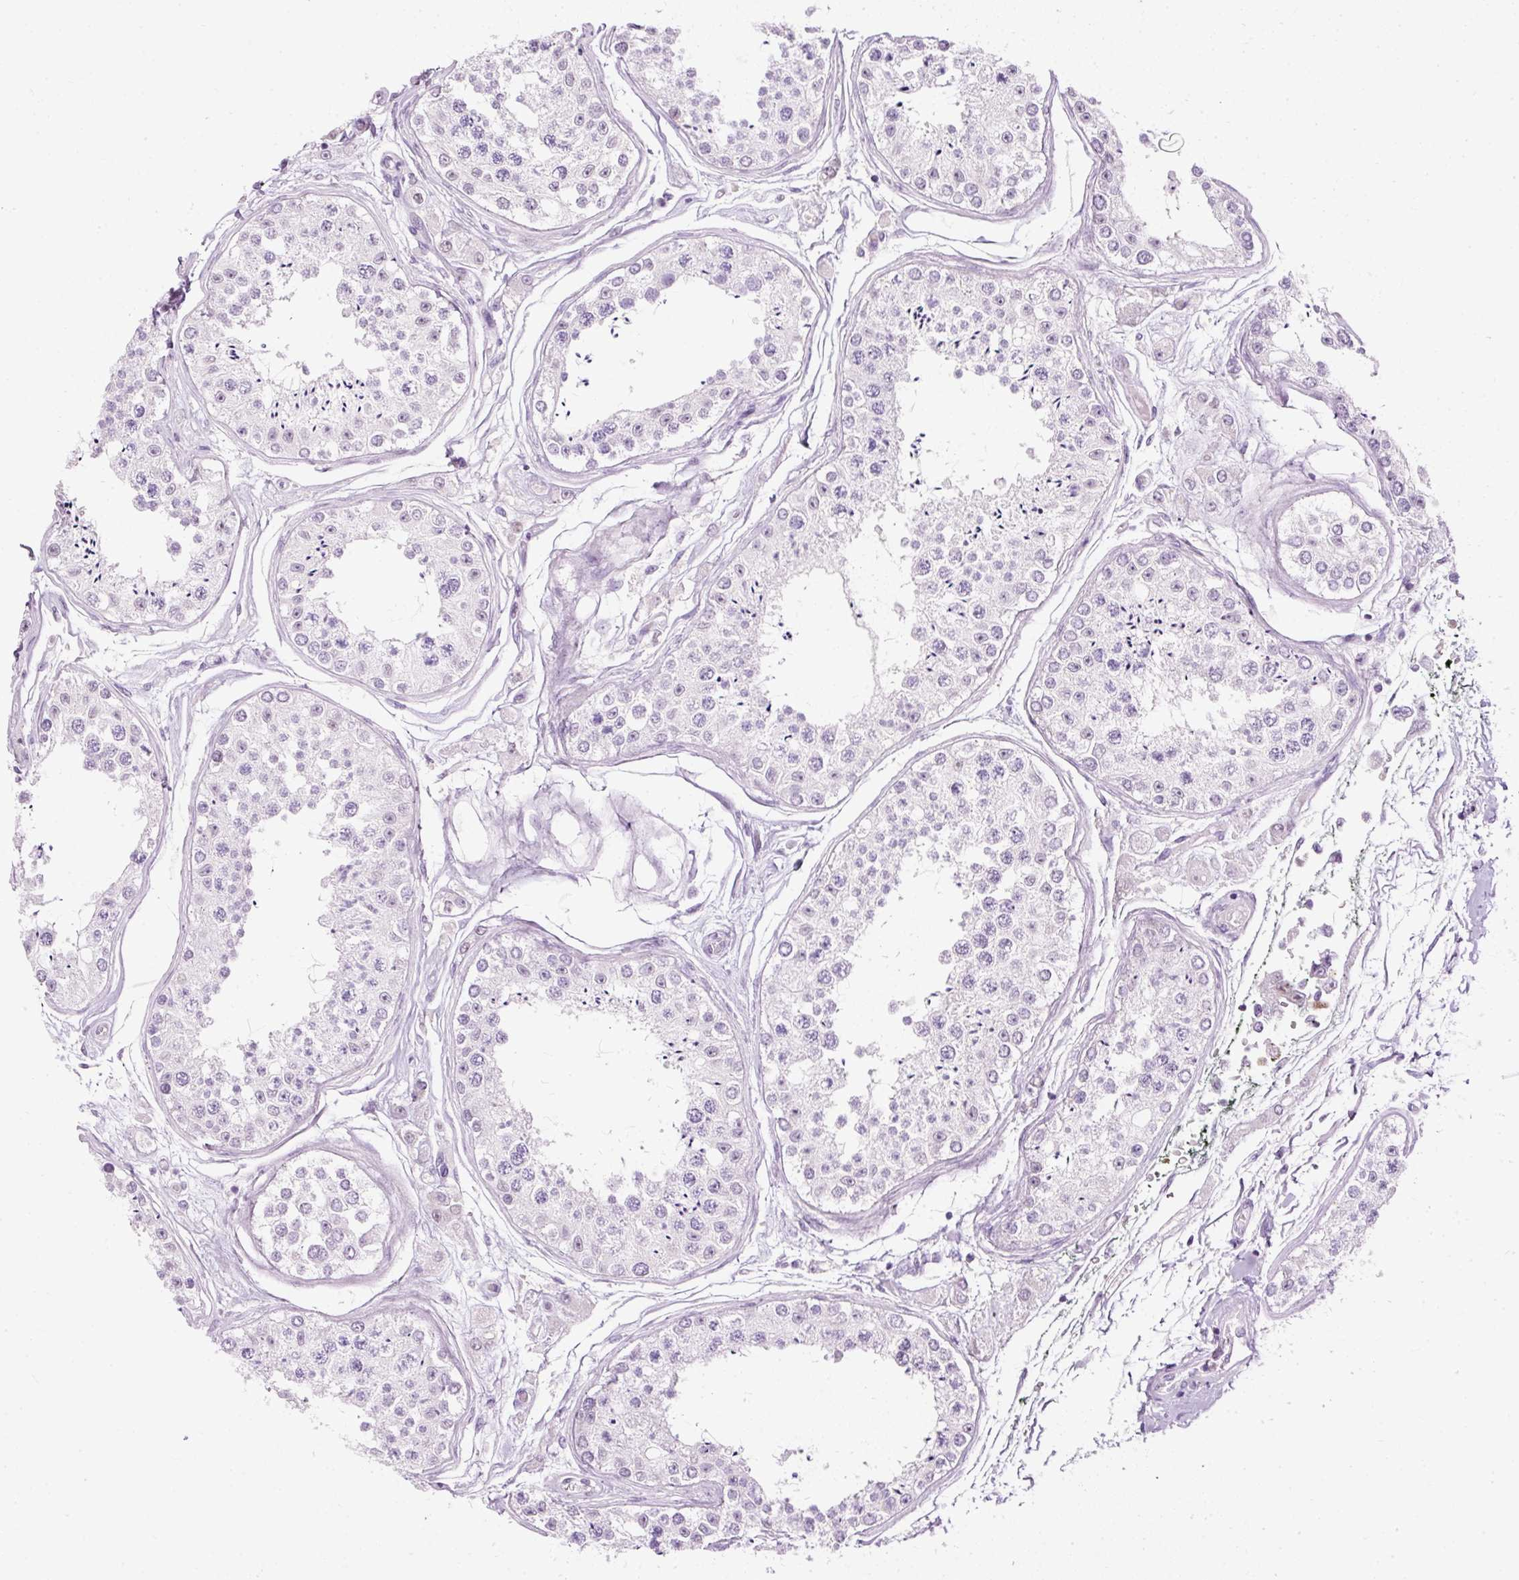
{"staining": {"intensity": "negative", "quantity": "none", "location": "none"}, "tissue": "testis", "cell_type": "Cells in seminiferous ducts", "image_type": "normal", "snomed": [{"axis": "morphology", "description": "Normal tissue, NOS"}, {"axis": "topography", "description": "Testis"}], "caption": "An IHC histopathology image of unremarkable testis is shown. There is no staining in cells in seminiferous ducts of testis. (Stains: DAB immunohistochemistry with hematoxylin counter stain, Microscopy: brightfield microscopy at high magnification).", "gene": "PDE6B", "patient": {"sex": "male", "age": 25}}